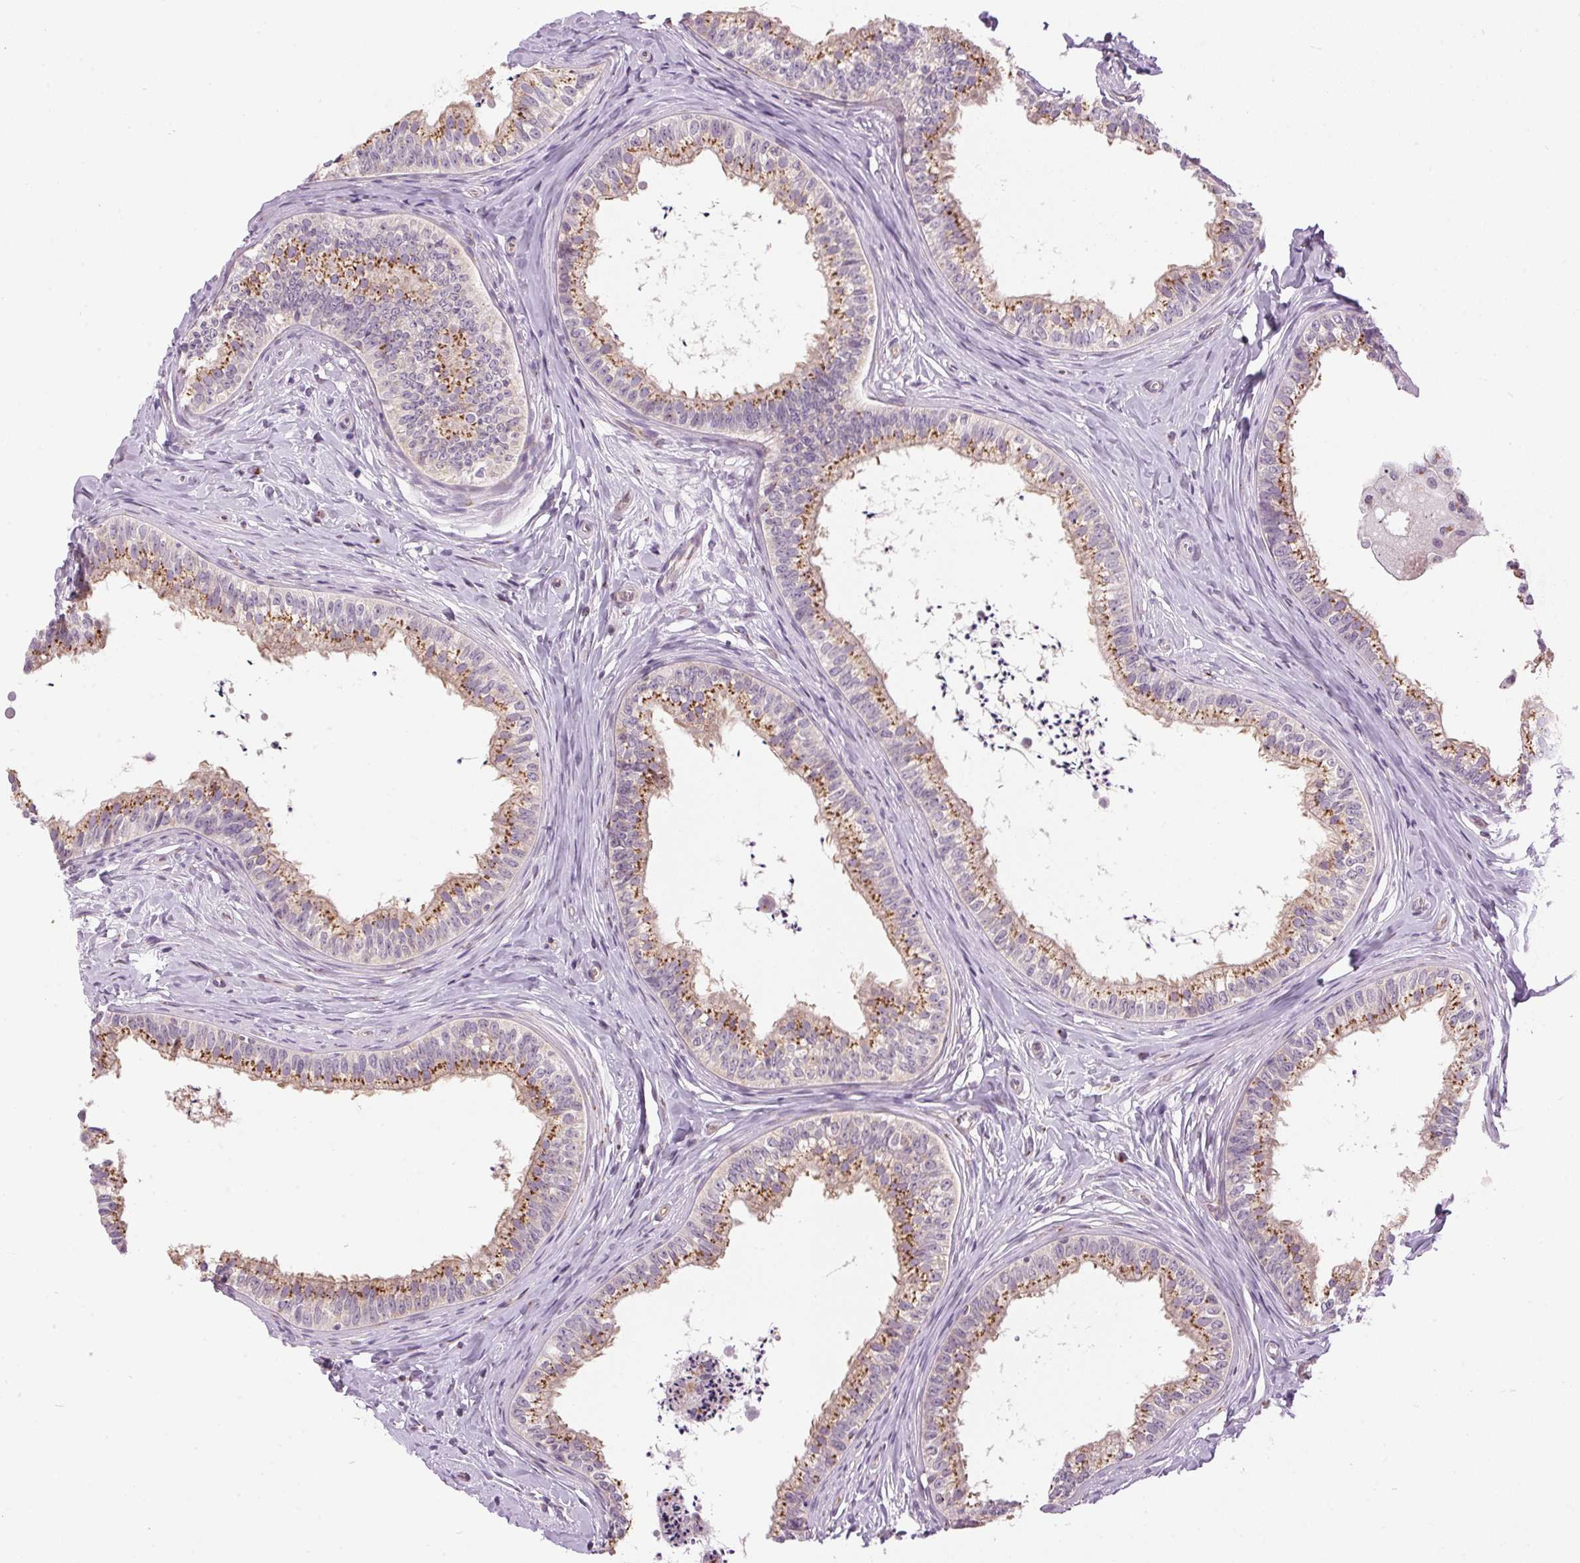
{"staining": {"intensity": "moderate", "quantity": "25%-75%", "location": "cytoplasmic/membranous"}, "tissue": "epididymis", "cell_type": "Glandular cells", "image_type": "normal", "snomed": [{"axis": "morphology", "description": "Normal tissue, NOS"}, {"axis": "topography", "description": "Epididymis"}], "caption": "A brown stain shows moderate cytoplasmic/membranous staining of a protein in glandular cells of benign human epididymis.", "gene": "GOLPH3", "patient": {"sex": "male", "age": 24}}